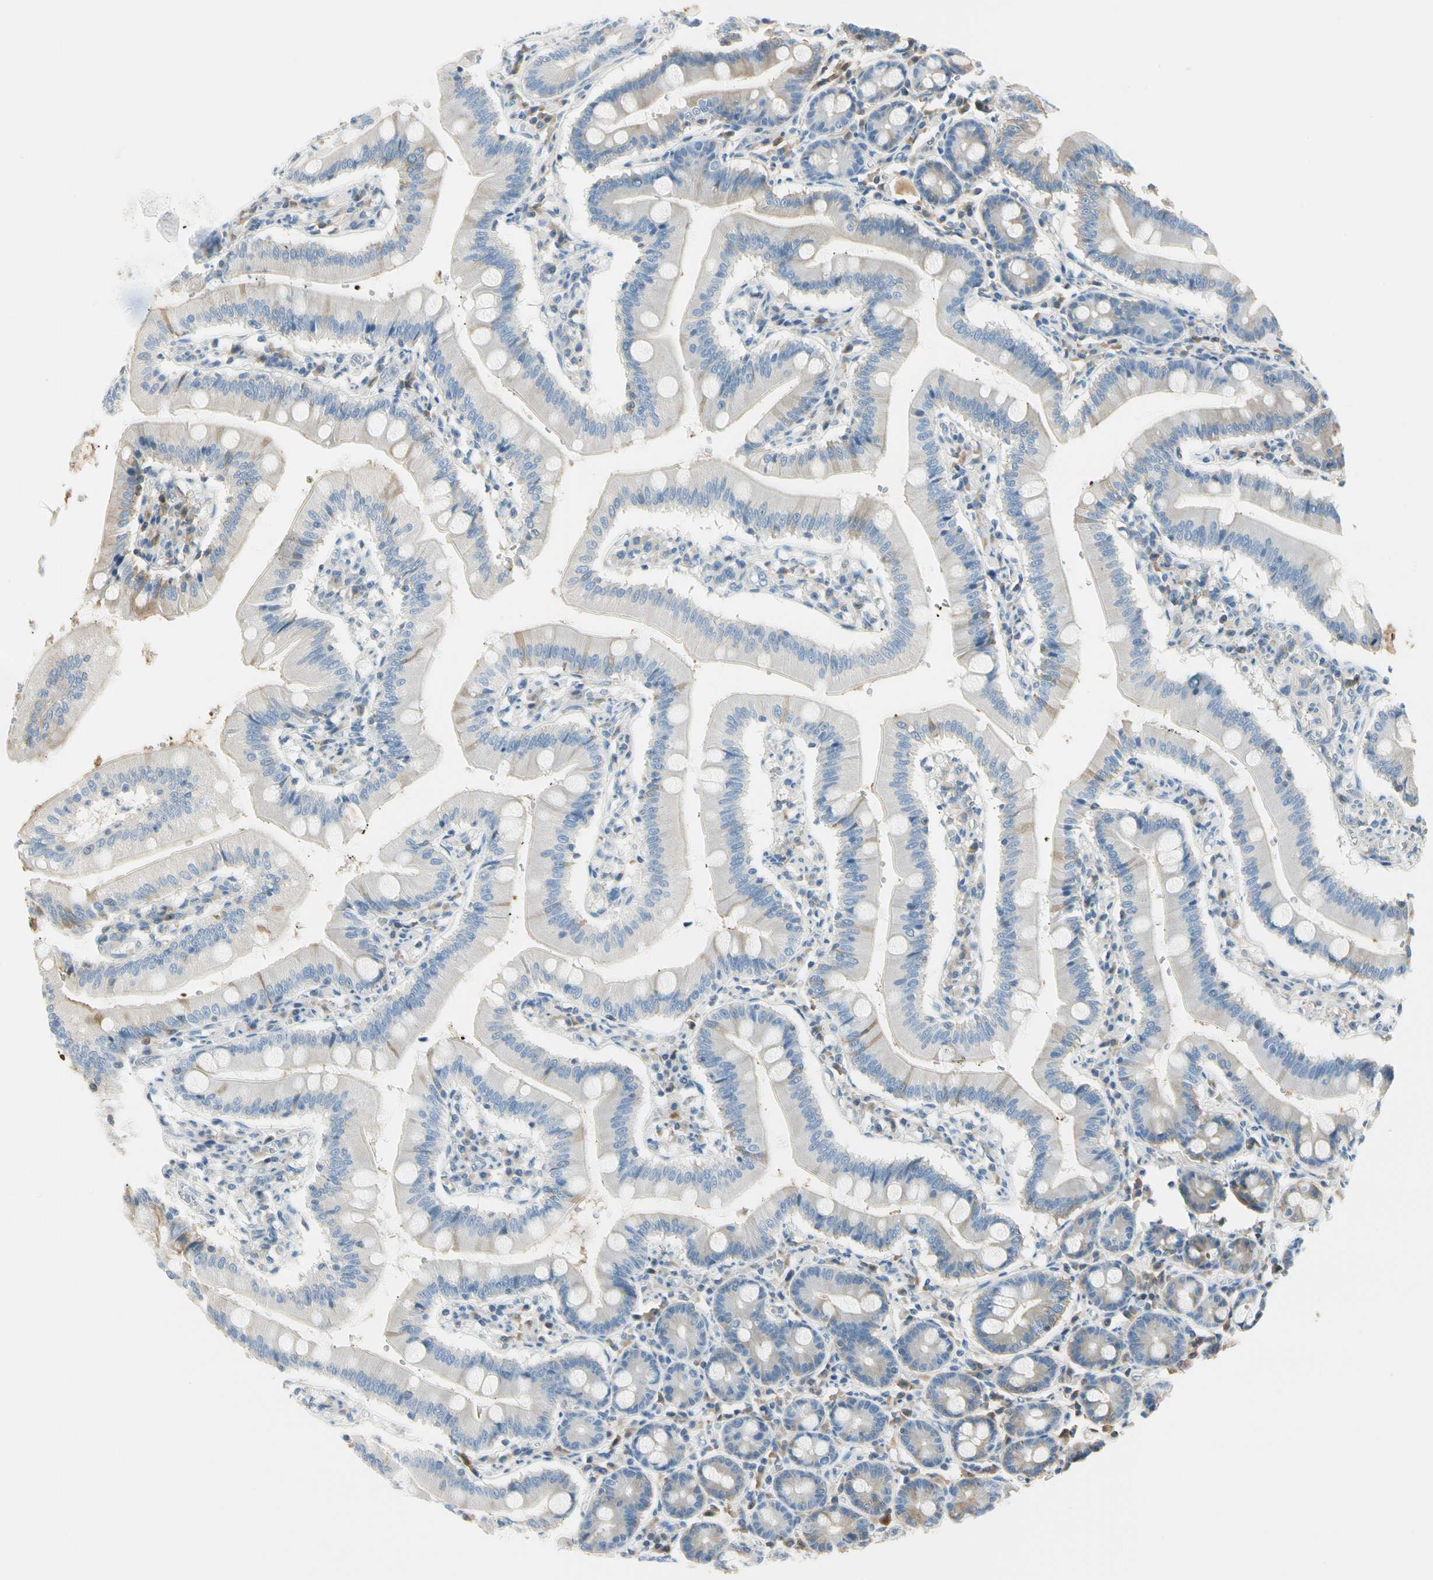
{"staining": {"intensity": "moderate", "quantity": "<25%", "location": "cytoplasmic/membranous"}, "tissue": "small intestine", "cell_type": "Glandular cells", "image_type": "normal", "snomed": [{"axis": "morphology", "description": "Normal tissue, NOS"}, {"axis": "topography", "description": "Small intestine"}], "caption": "This is an image of immunohistochemistry staining of normal small intestine, which shows moderate expression in the cytoplasmic/membranous of glandular cells.", "gene": "LAMB3", "patient": {"sex": "male", "age": 71}}